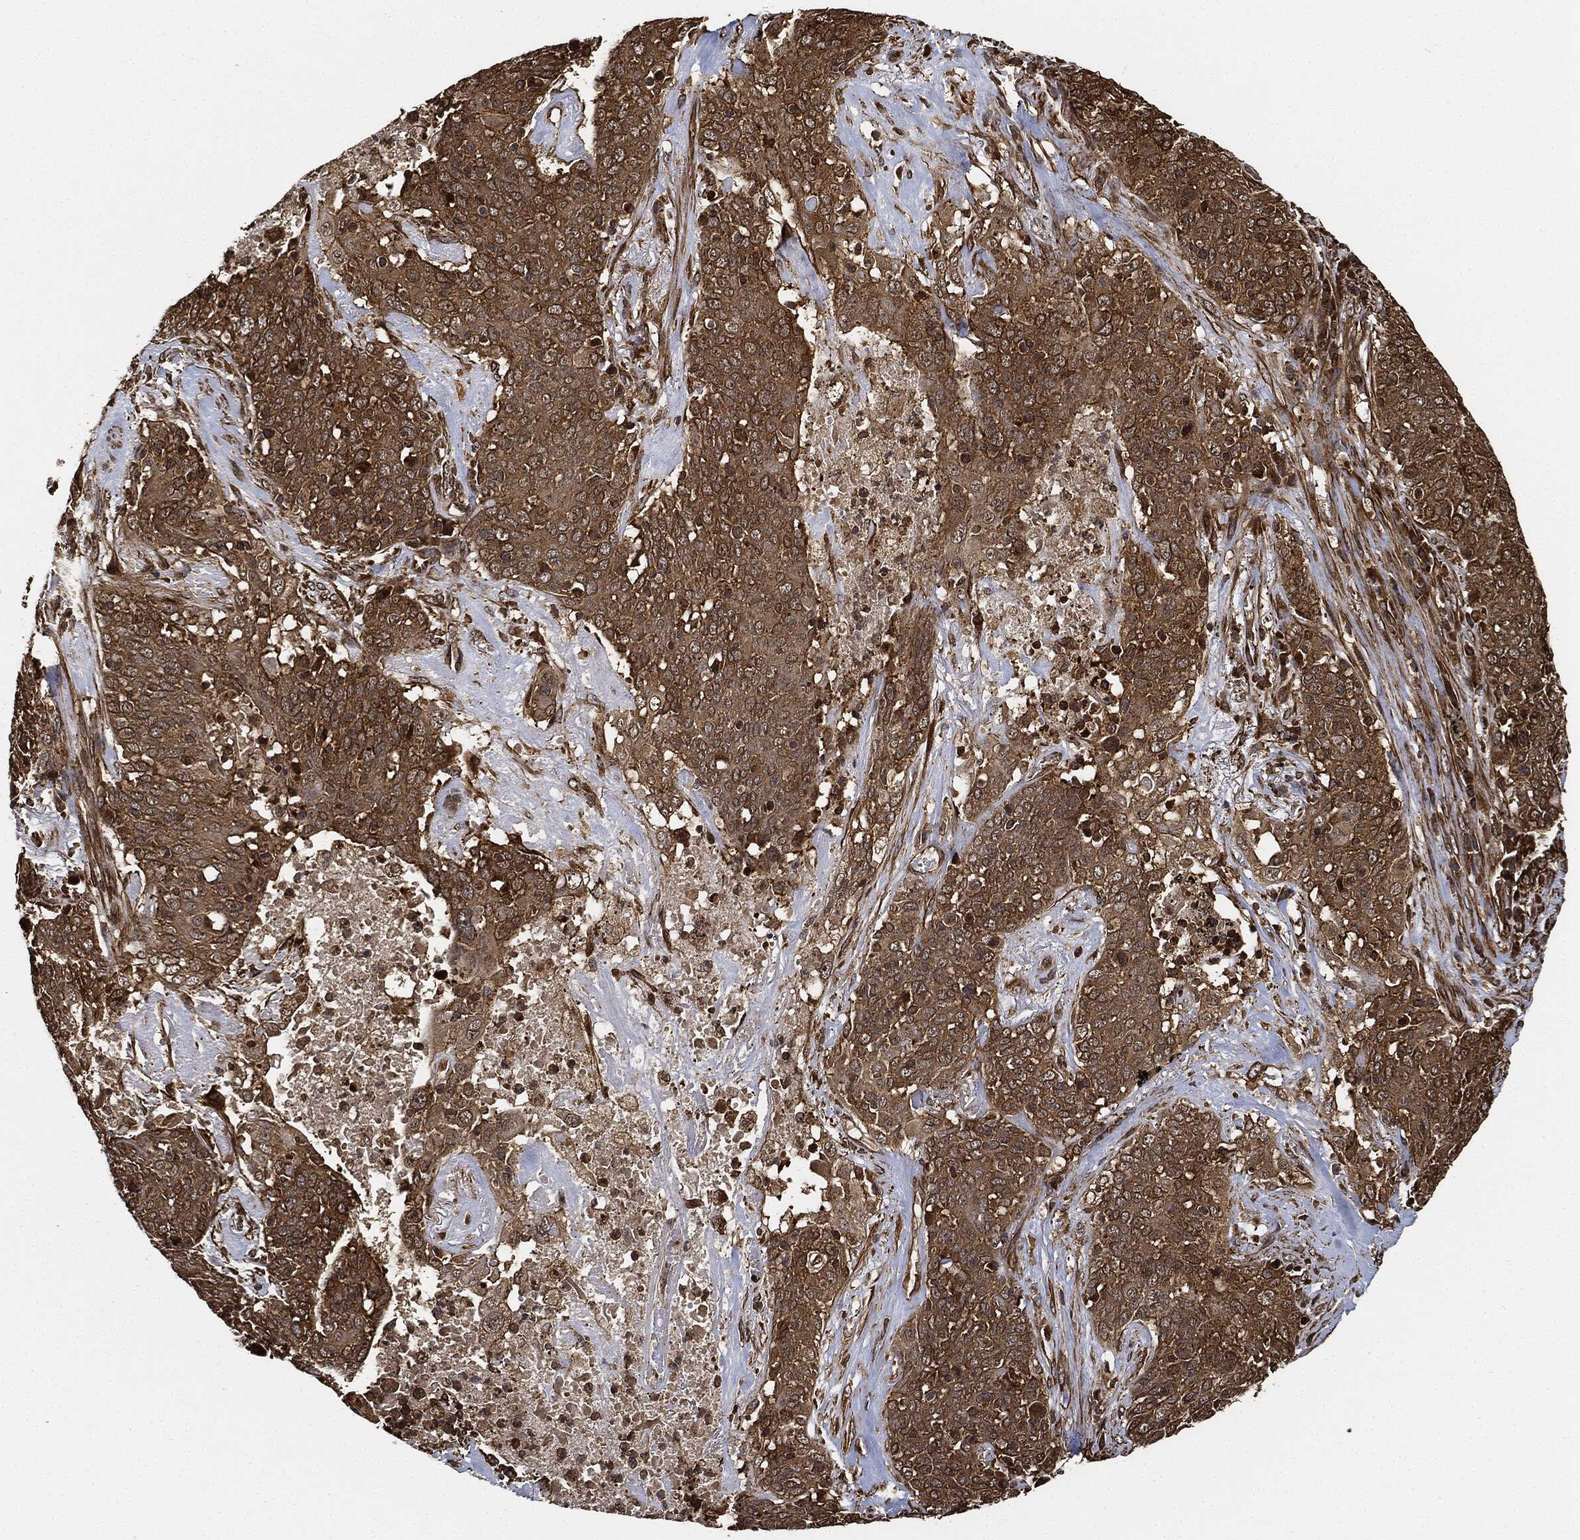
{"staining": {"intensity": "moderate", "quantity": ">75%", "location": "cytoplasmic/membranous"}, "tissue": "lung cancer", "cell_type": "Tumor cells", "image_type": "cancer", "snomed": [{"axis": "morphology", "description": "Squamous cell carcinoma, NOS"}, {"axis": "topography", "description": "Lung"}], "caption": "The immunohistochemical stain shows moderate cytoplasmic/membranous expression in tumor cells of squamous cell carcinoma (lung) tissue.", "gene": "CEP290", "patient": {"sex": "male", "age": 82}}